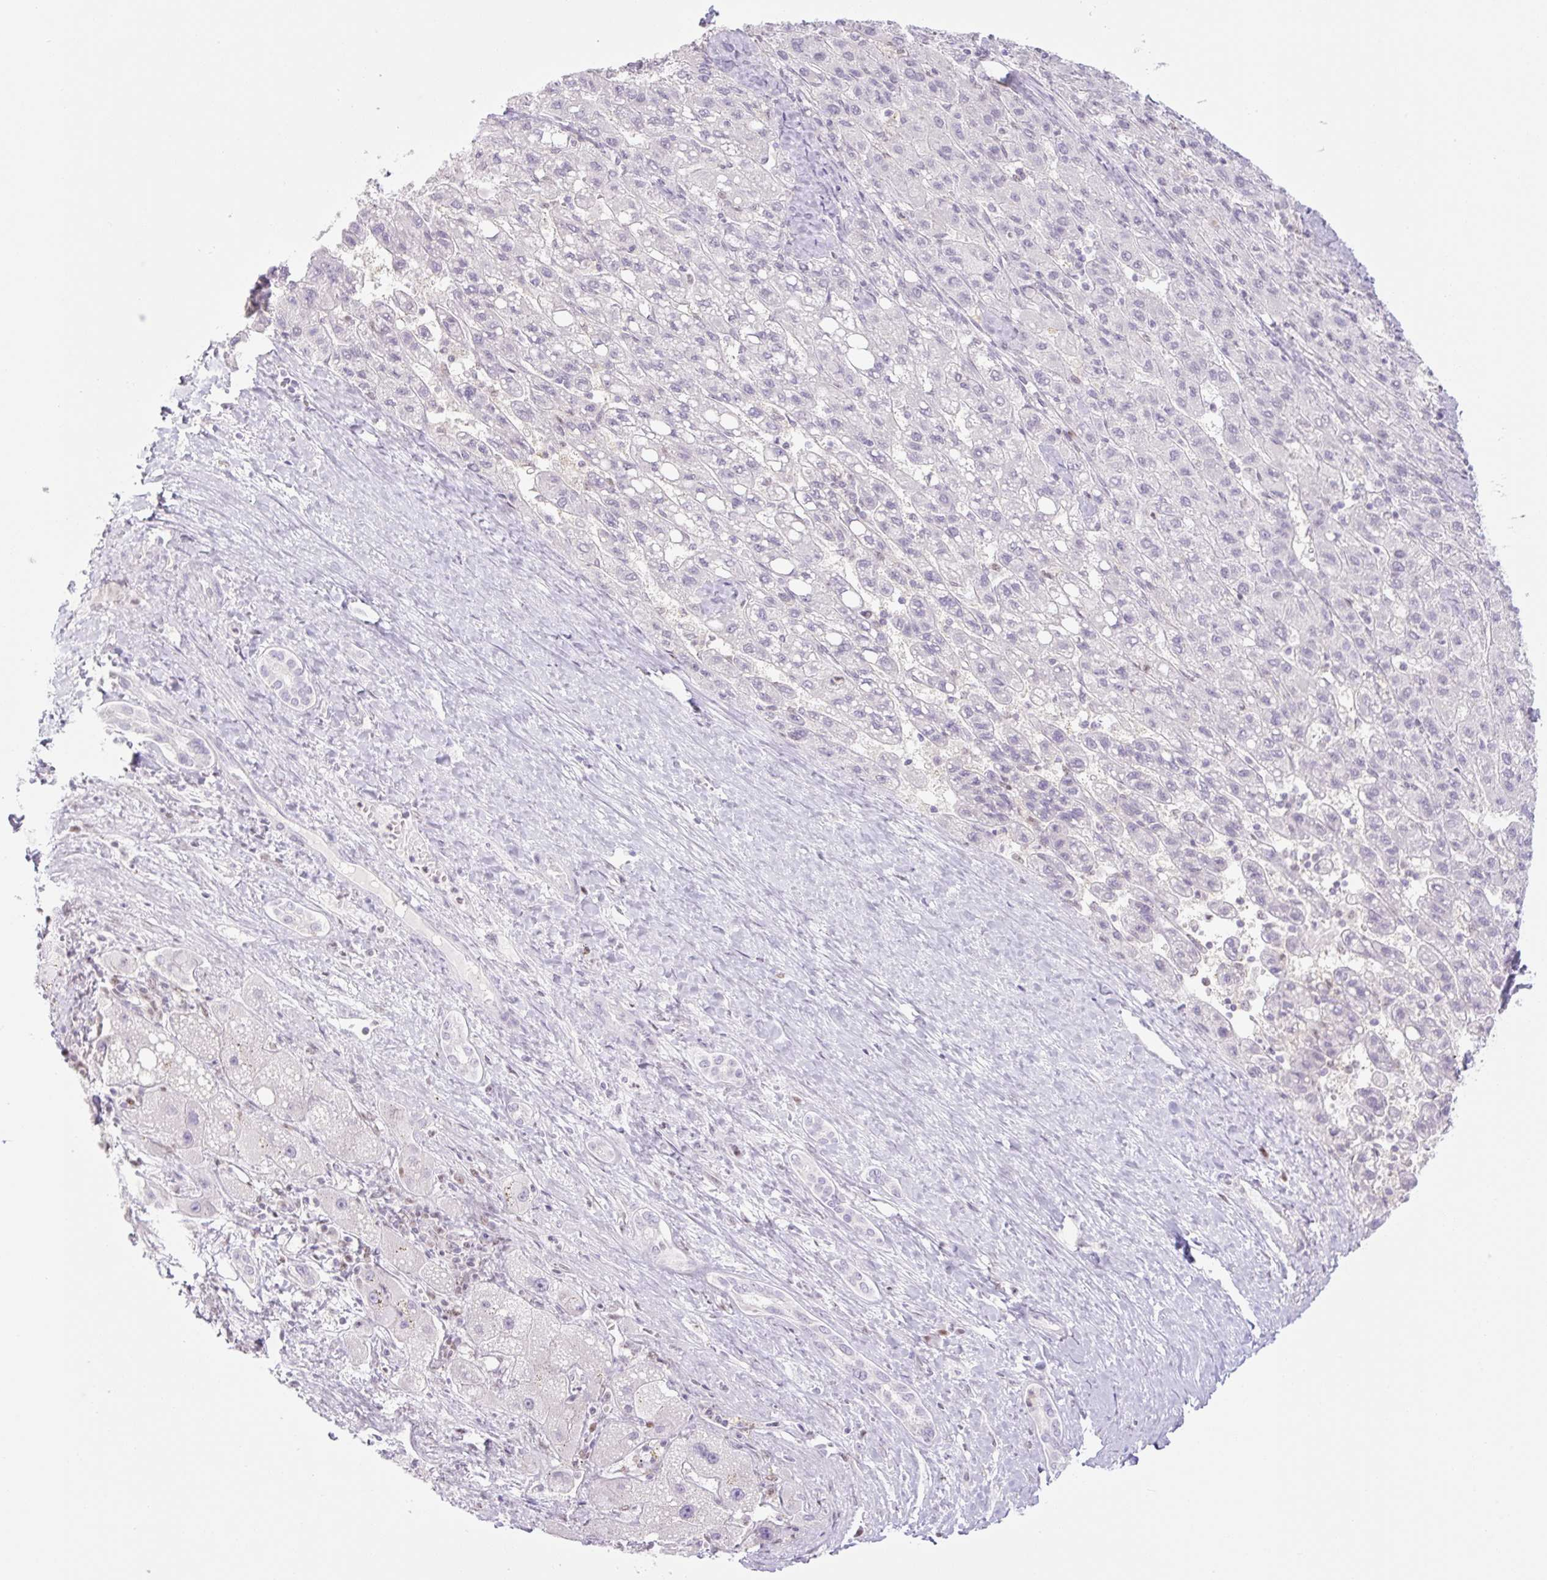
{"staining": {"intensity": "negative", "quantity": "none", "location": "none"}, "tissue": "liver cancer", "cell_type": "Tumor cells", "image_type": "cancer", "snomed": [{"axis": "morphology", "description": "Carcinoma, Hepatocellular, NOS"}, {"axis": "topography", "description": "Liver"}], "caption": "Protein analysis of hepatocellular carcinoma (liver) demonstrates no significant expression in tumor cells.", "gene": "TLE3", "patient": {"sex": "female", "age": 82}}